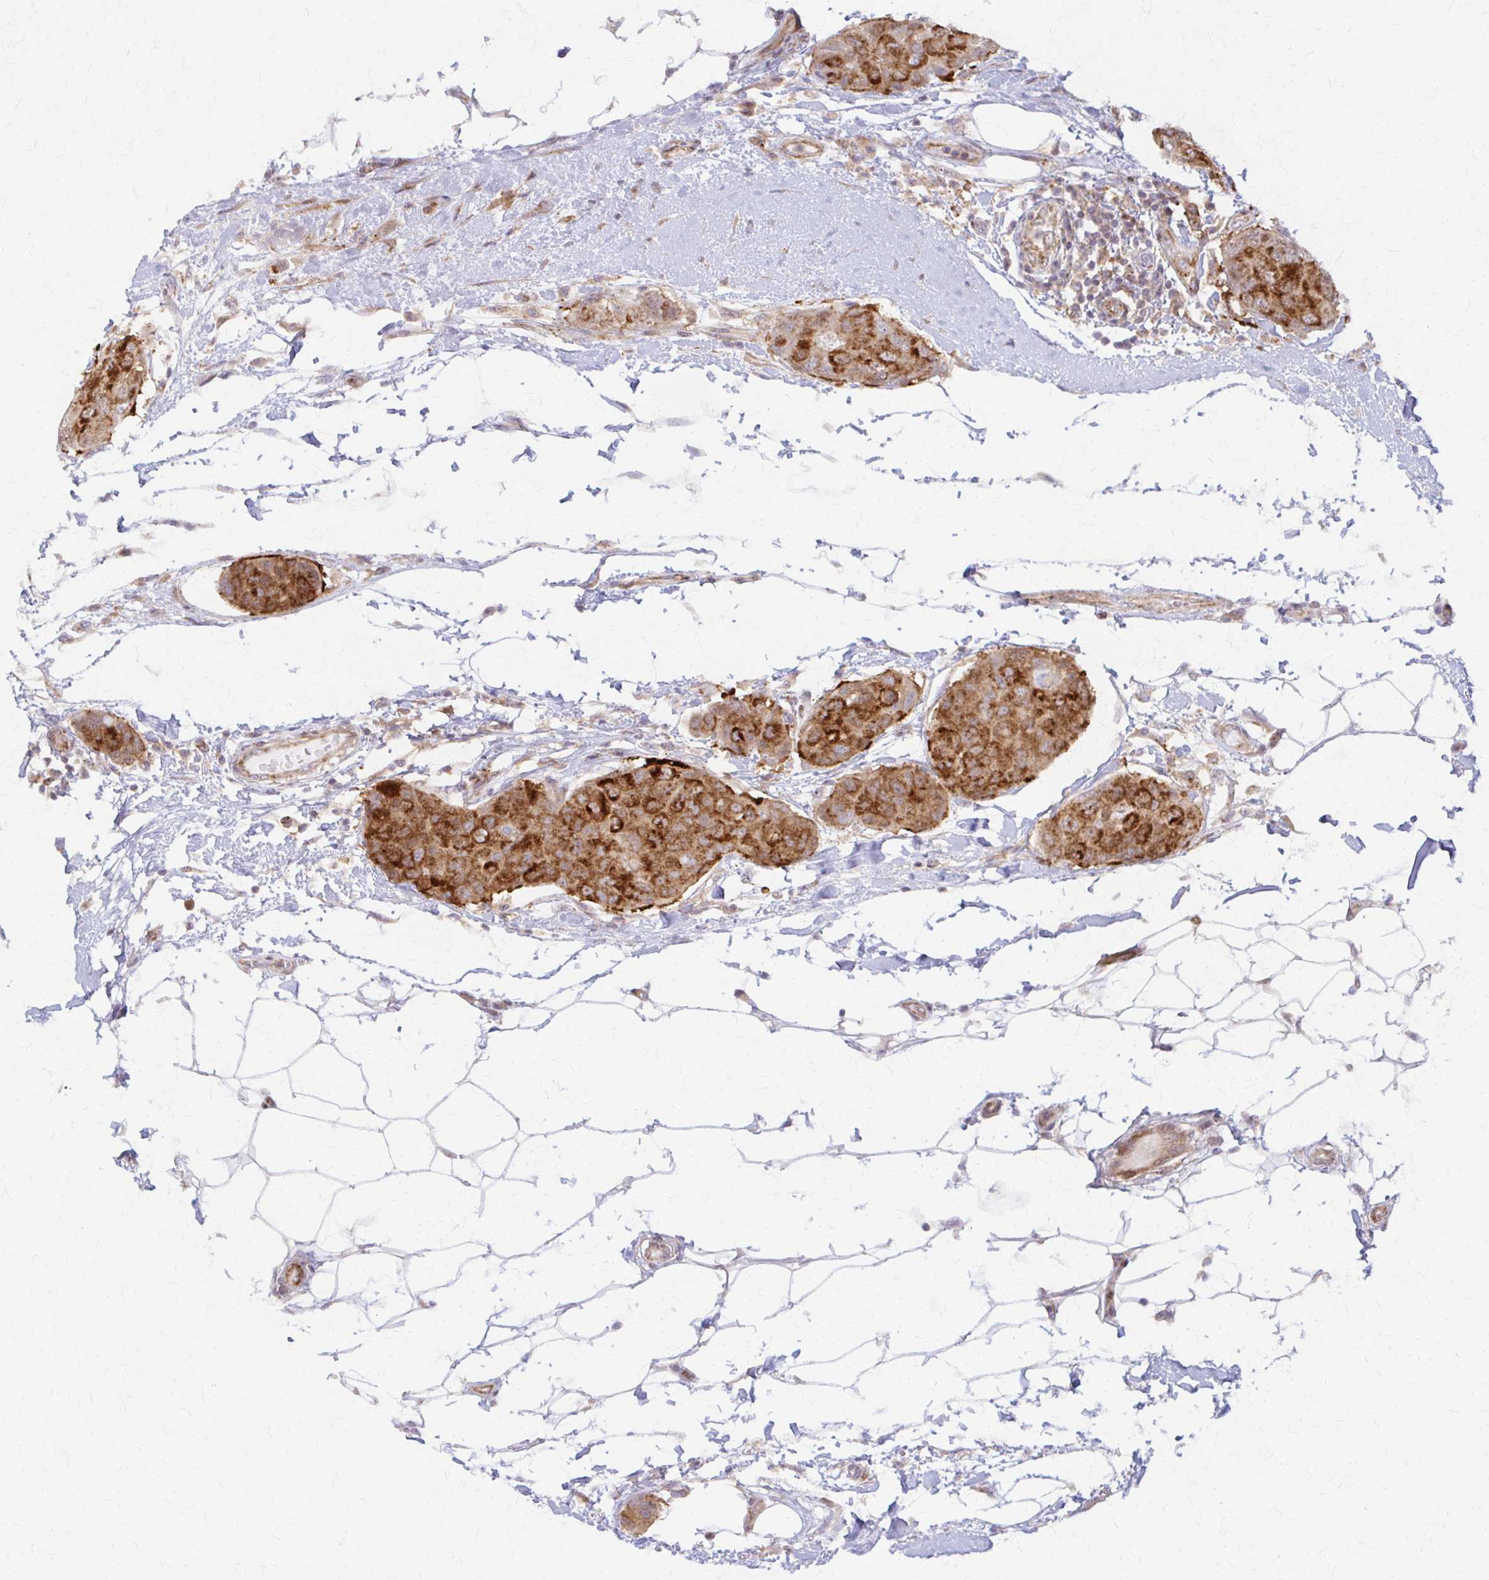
{"staining": {"intensity": "strong", "quantity": ">75%", "location": "cytoplasmic/membranous"}, "tissue": "breast cancer", "cell_type": "Tumor cells", "image_type": "cancer", "snomed": [{"axis": "morphology", "description": "Duct carcinoma"}, {"axis": "topography", "description": "Breast"}, {"axis": "topography", "description": "Lymph node"}], "caption": "Human breast infiltrating ductal carcinoma stained with a protein marker exhibits strong staining in tumor cells.", "gene": "ARHGAP35", "patient": {"sex": "female", "age": 80}}